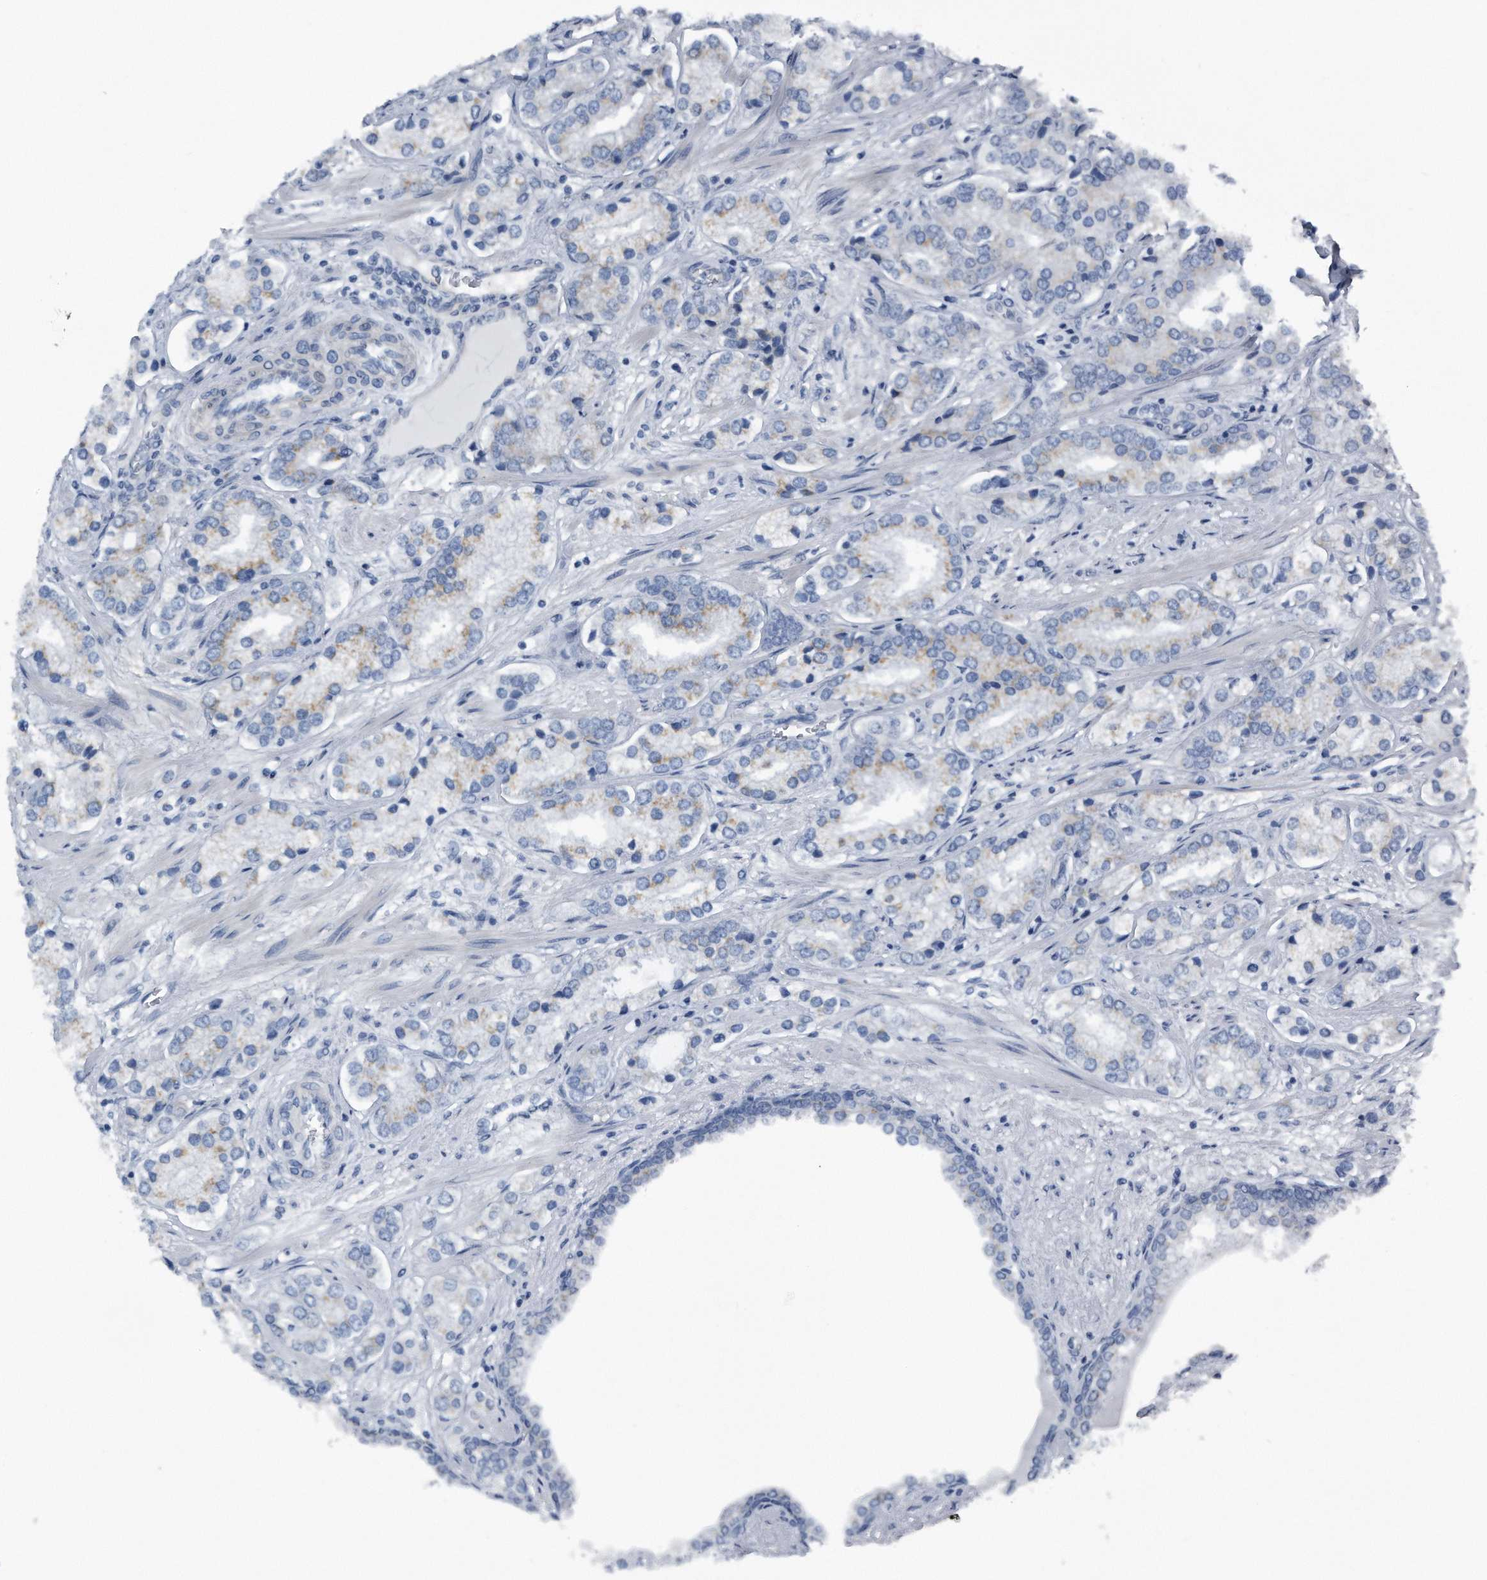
{"staining": {"intensity": "weak", "quantity": "<25%", "location": "cytoplasmic/membranous"}, "tissue": "prostate cancer", "cell_type": "Tumor cells", "image_type": "cancer", "snomed": [{"axis": "morphology", "description": "Adenocarcinoma, High grade"}, {"axis": "topography", "description": "Prostate"}], "caption": "Immunohistochemical staining of human prostate cancer (adenocarcinoma (high-grade)) displays no significant expression in tumor cells.", "gene": "LYRM4", "patient": {"sex": "male", "age": 66}}